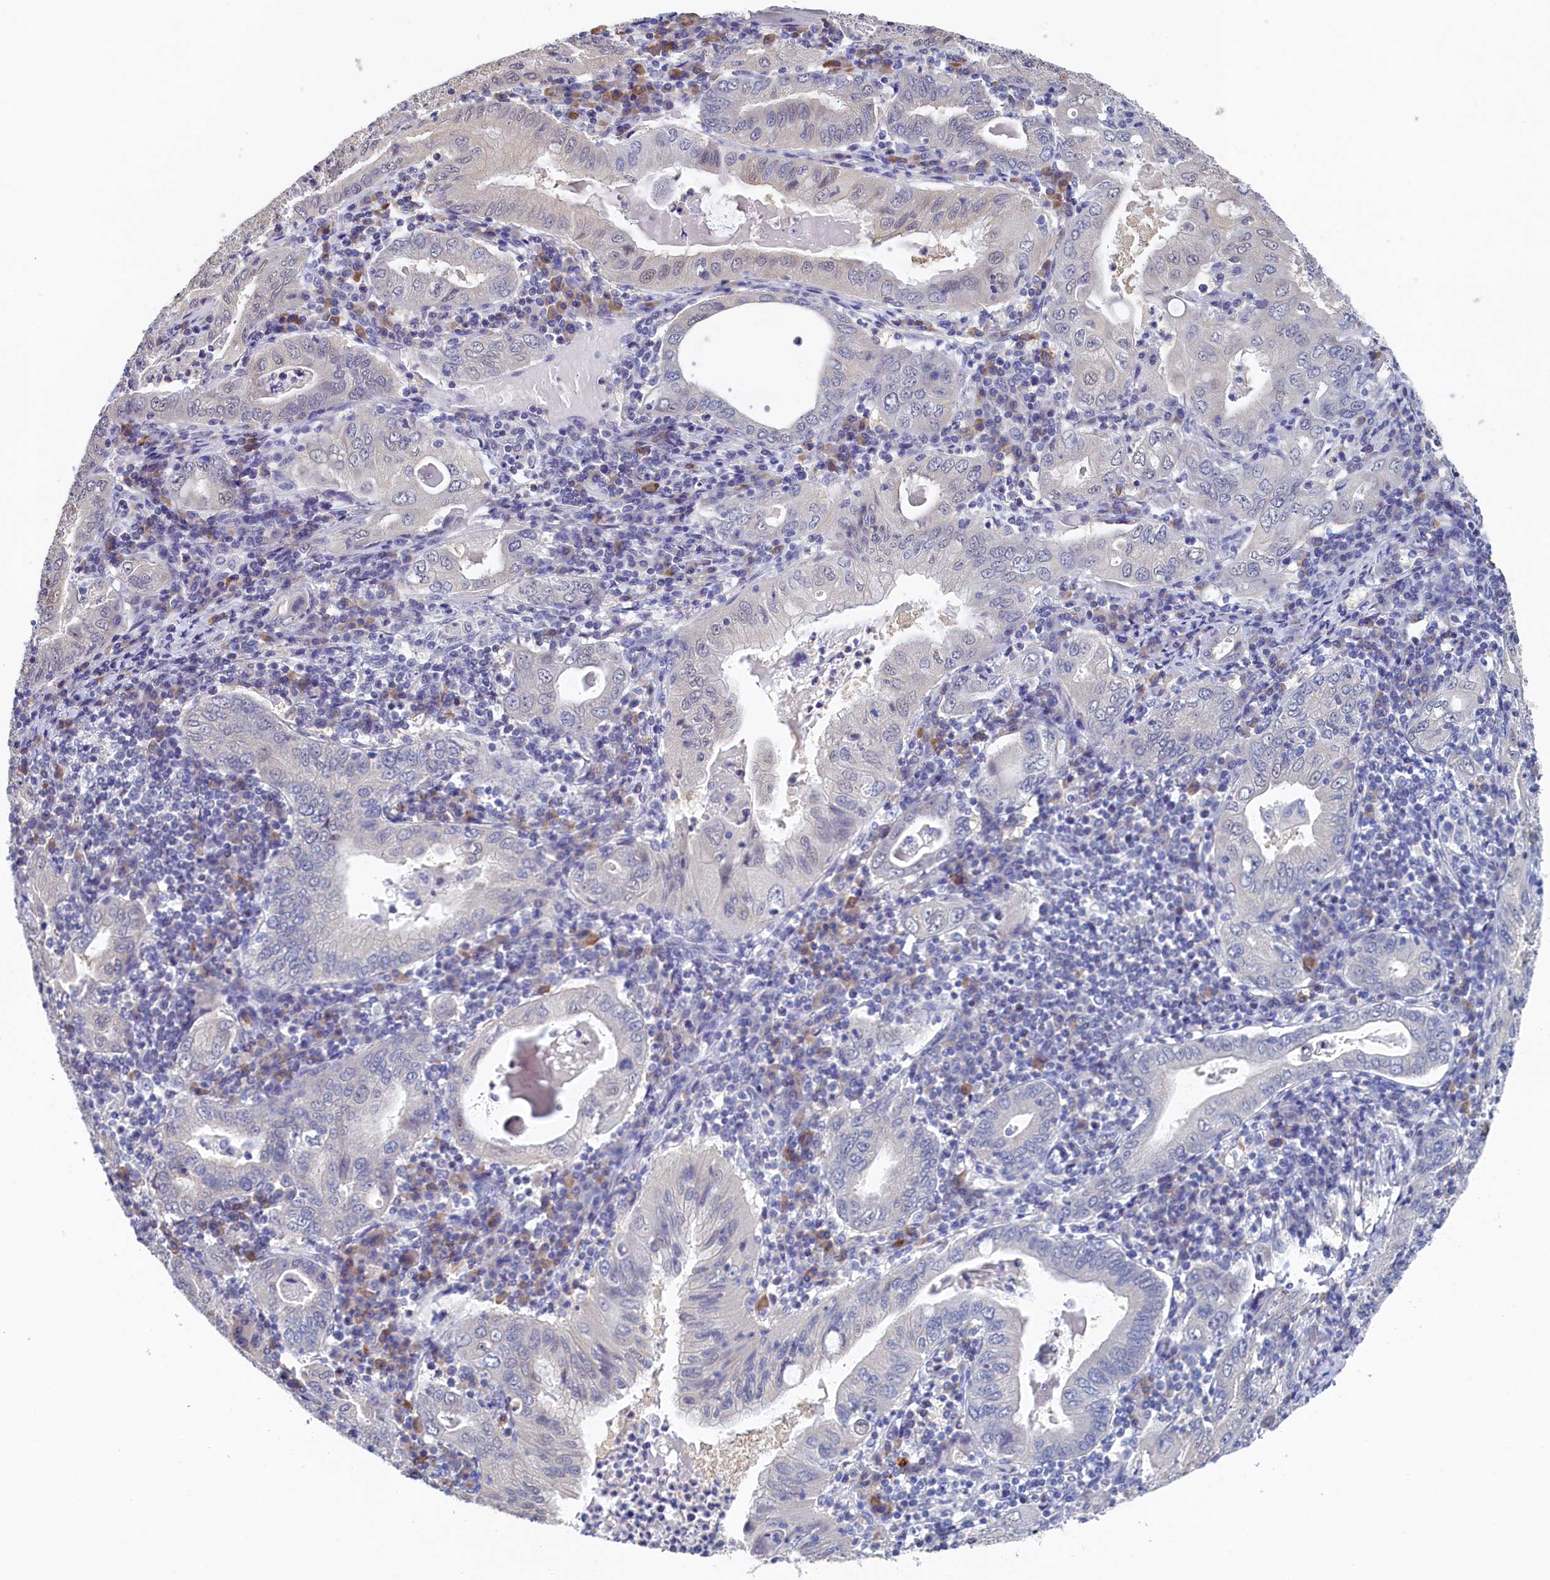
{"staining": {"intensity": "negative", "quantity": "none", "location": "none"}, "tissue": "stomach cancer", "cell_type": "Tumor cells", "image_type": "cancer", "snomed": [{"axis": "morphology", "description": "Normal tissue, NOS"}, {"axis": "morphology", "description": "Adenocarcinoma, NOS"}, {"axis": "topography", "description": "Esophagus"}, {"axis": "topography", "description": "Stomach, upper"}, {"axis": "topography", "description": "Peripheral nerve tissue"}], "caption": "A histopathology image of human adenocarcinoma (stomach) is negative for staining in tumor cells.", "gene": "MOSPD3", "patient": {"sex": "male", "age": 62}}